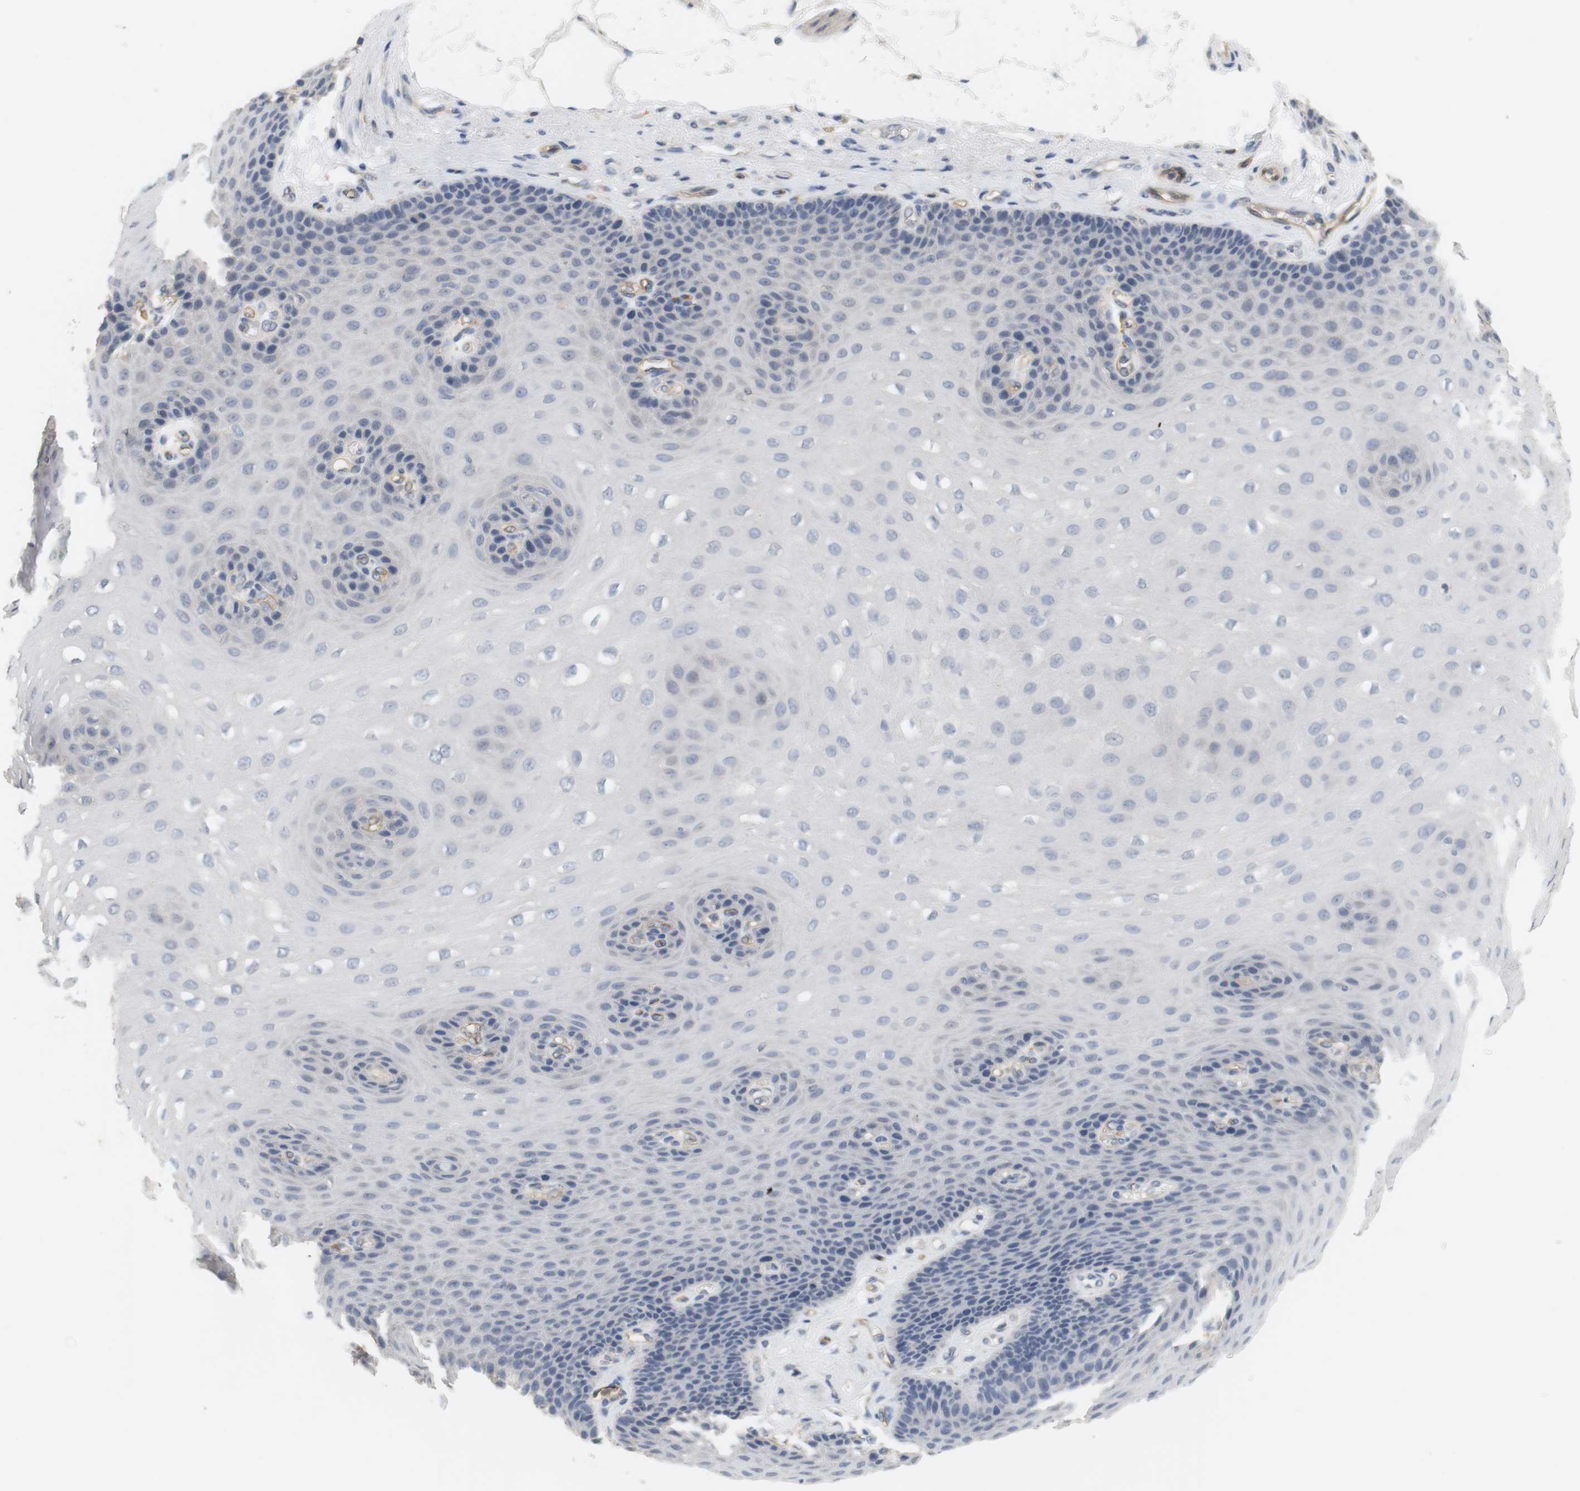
{"staining": {"intensity": "negative", "quantity": "none", "location": "none"}, "tissue": "esophagus", "cell_type": "Squamous epithelial cells", "image_type": "normal", "snomed": [{"axis": "morphology", "description": "Normal tissue, NOS"}, {"axis": "topography", "description": "Esophagus"}], "caption": "Immunohistochemistry of benign esophagus shows no staining in squamous epithelial cells. (DAB (3,3'-diaminobenzidine) IHC, high magnification).", "gene": "OSR1", "patient": {"sex": "female", "age": 72}}